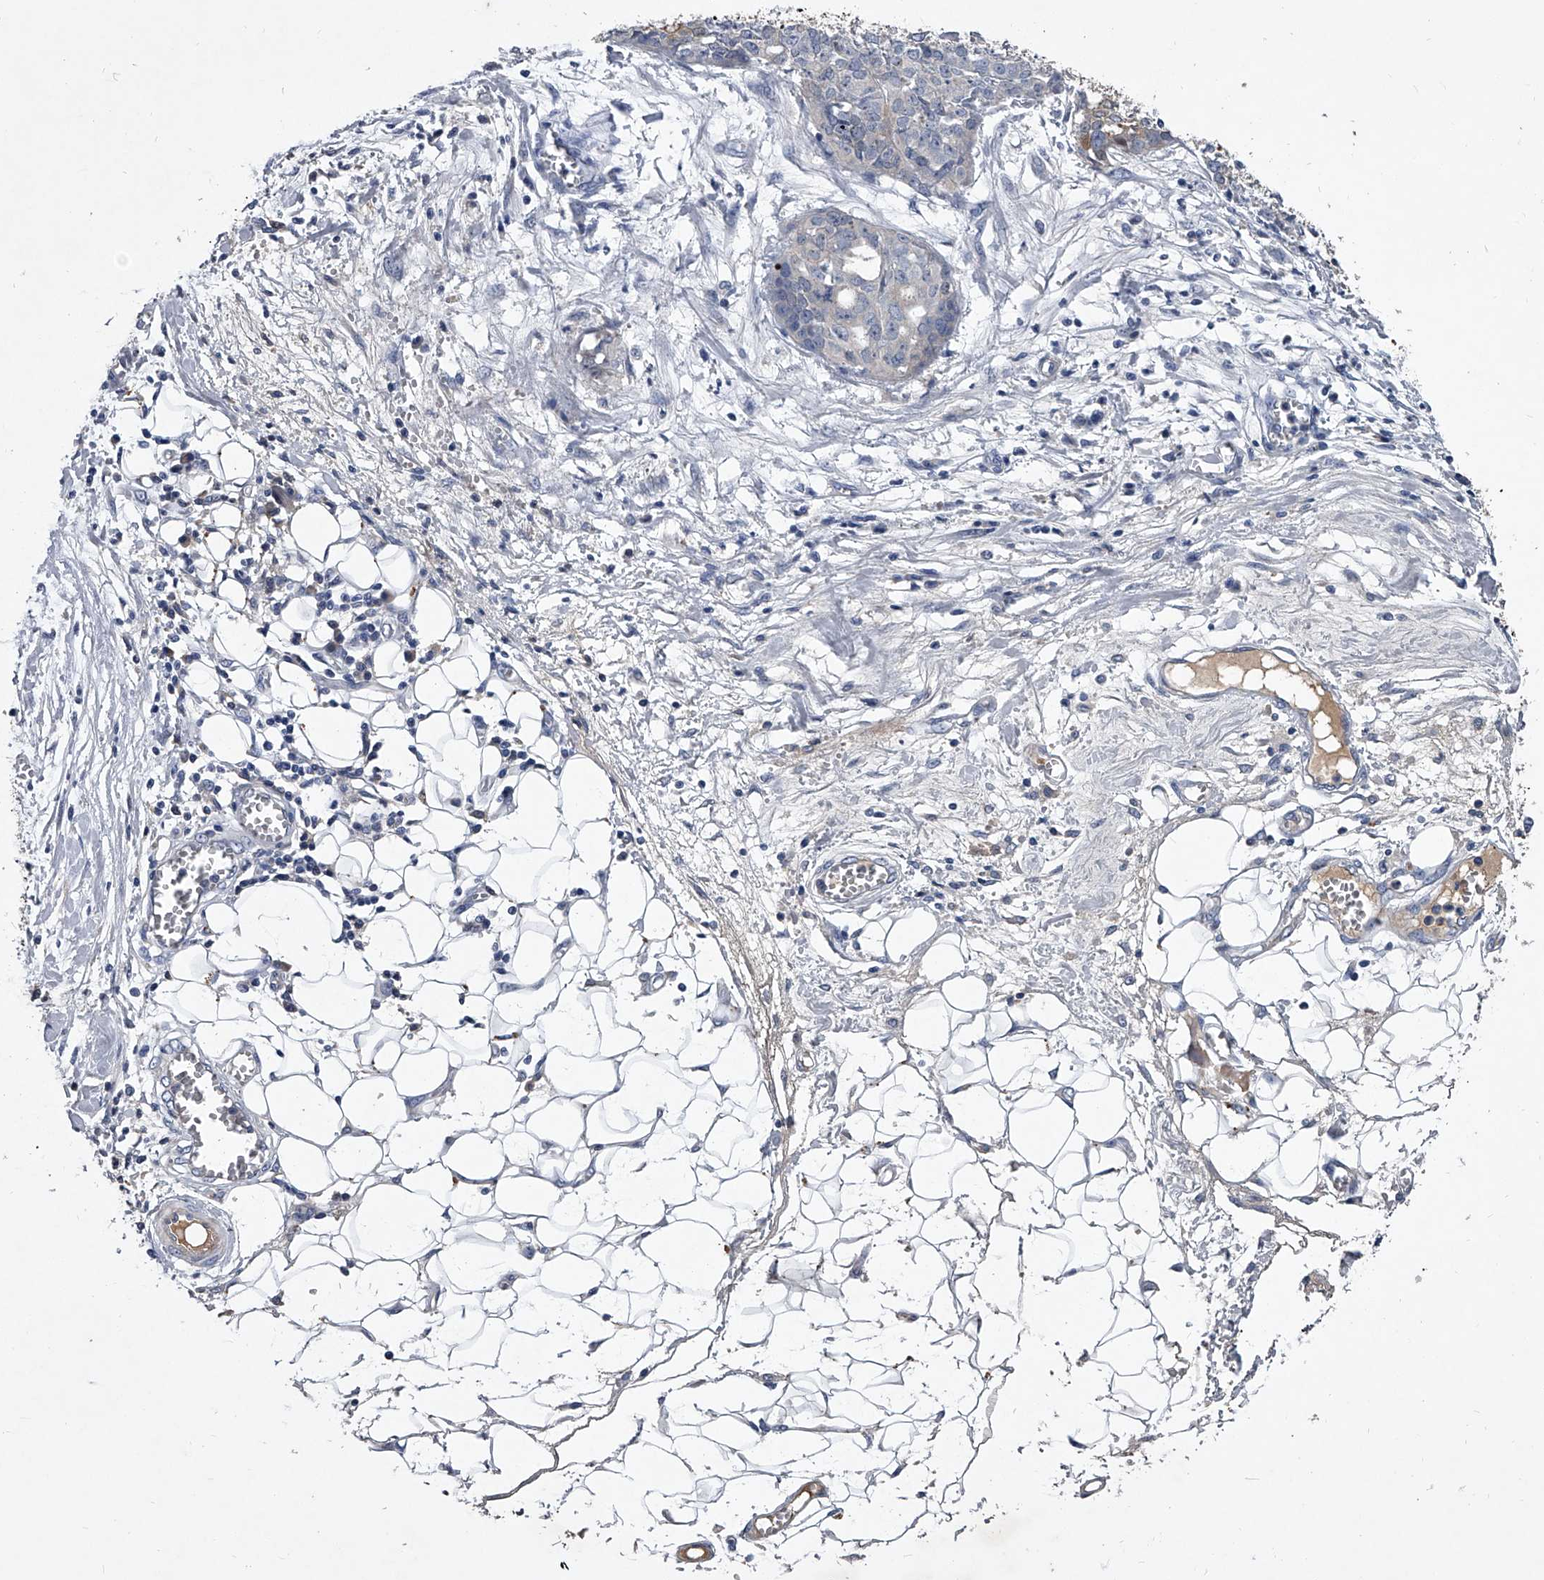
{"staining": {"intensity": "weak", "quantity": "<25%", "location": "cytoplasmic/membranous"}, "tissue": "ovarian cancer", "cell_type": "Tumor cells", "image_type": "cancer", "snomed": [{"axis": "morphology", "description": "Cystadenocarcinoma, serous, NOS"}, {"axis": "topography", "description": "Soft tissue"}, {"axis": "topography", "description": "Ovary"}], "caption": "Ovarian cancer (serous cystadenocarcinoma) was stained to show a protein in brown. There is no significant staining in tumor cells. (Immunohistochemistry (ihc), brightfield microscopy, high magnification).", "gene": "C5", "patient": {"sex": "female", "age": 57}}